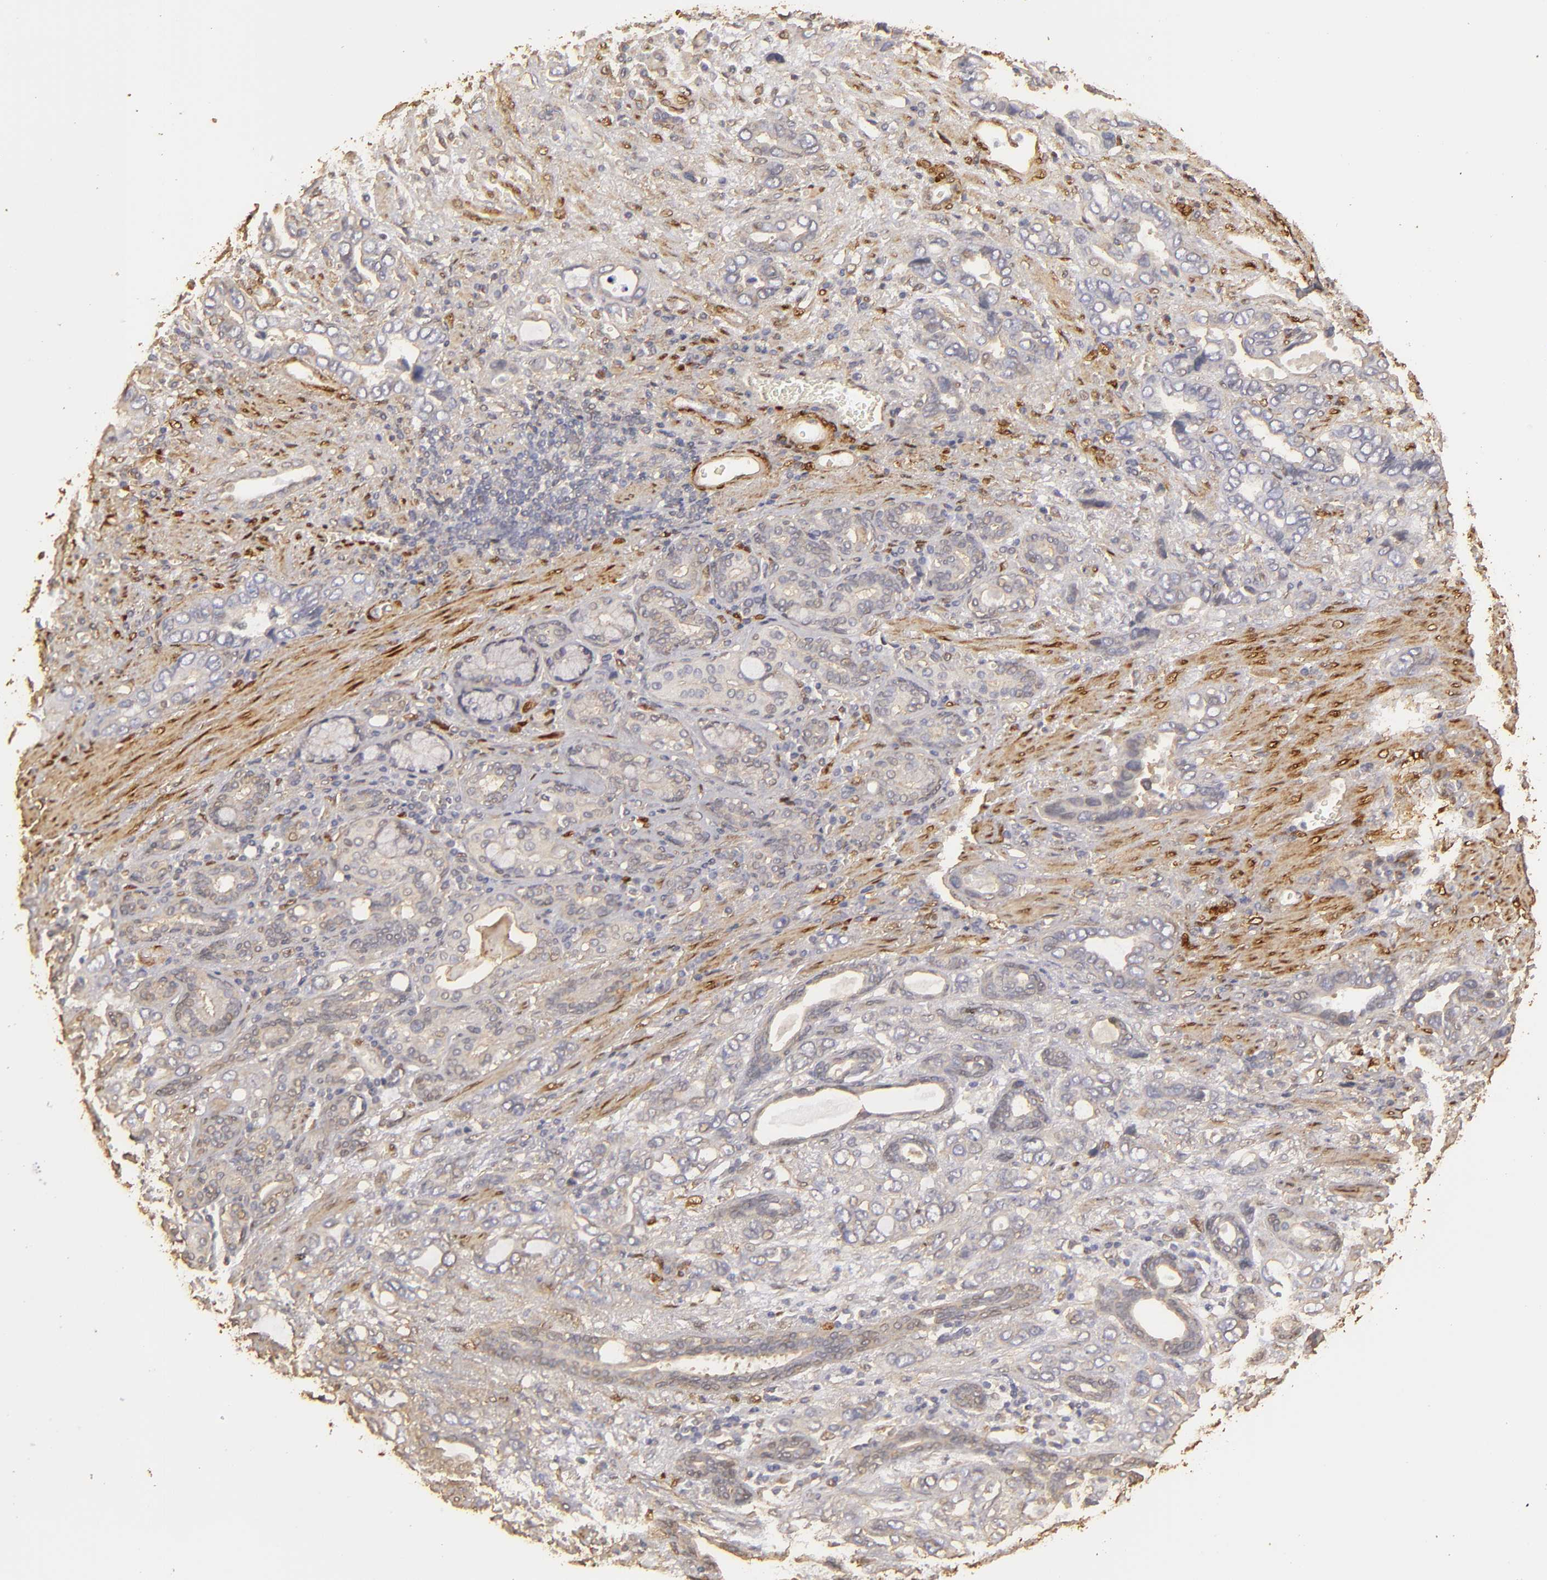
{"staining": {"intensity": "negative", "quantity": "none", "location": "none"}, "tissue": "stomach cancer", "cell_type": "Tumor cells", "image_type": "cancer", "snomed": [{"axis": "morphology", "description": "Adenocarcinoma, NOS"}, {"axis": "topography", "description": "Stomach"}], "caption": "Tumor cells are negative for brown protein staining in stomach cancer.", "gene": "HSPB6", "patient": {"sex": "male", "age": 78}}